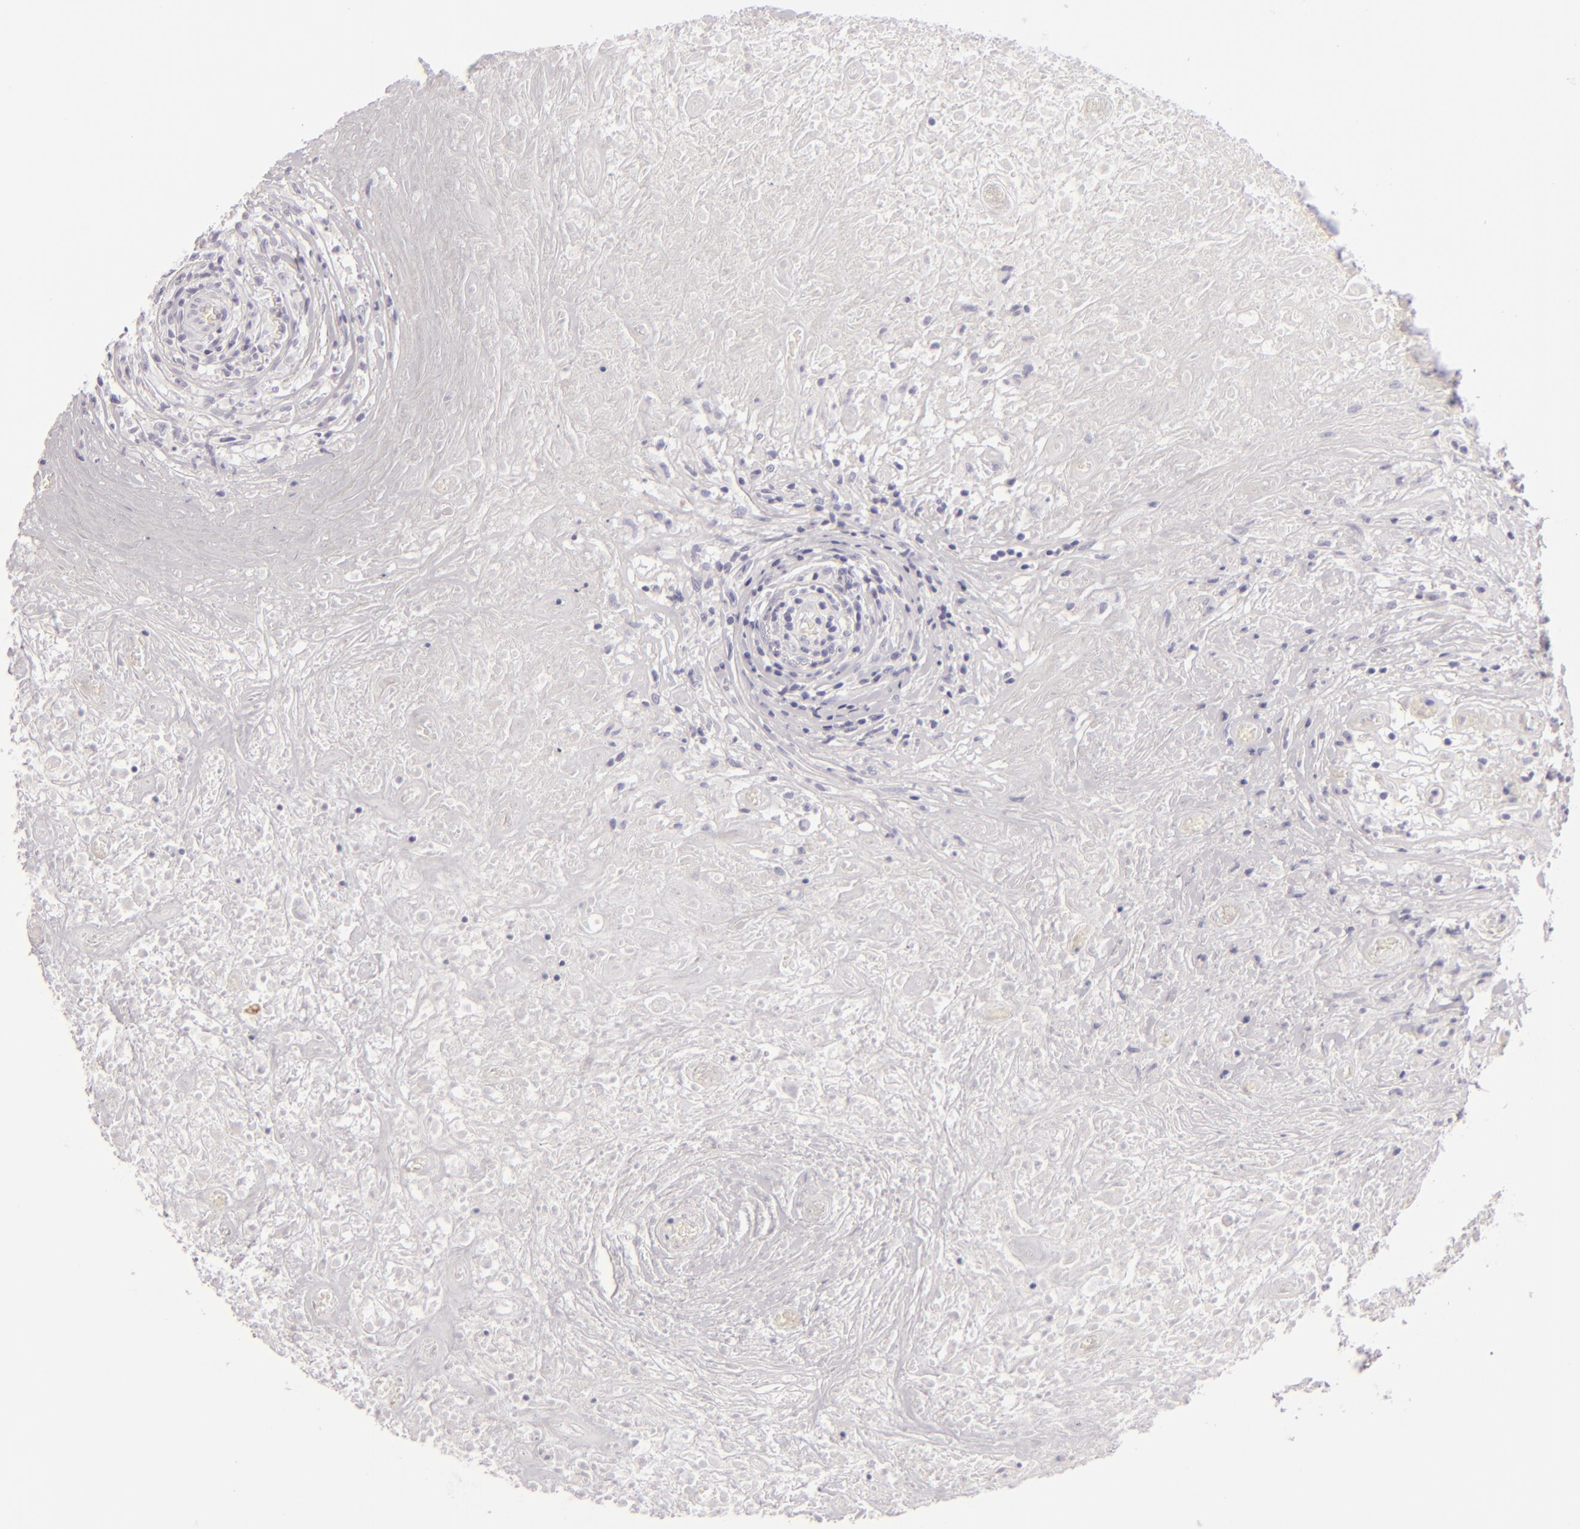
{"staining": {"intensity": "negative", "quantity": "none", "location": "none"}, "tissue": "lymphoma", "cell_type": "Tumor cells", "image_type": "cancer", "snomed": [{"axis": "morphology", "description": "Hodgkin's disease, NOS"}, {"axis": "topography", "description": "Lymph node"}], "caption": "Human Hodgkin's disease stained for a protein using immunohistochemistry demonstrates no positivity in tumor cells.", "gene": "F13A1", "patient": {"sex": "male", "age": 46}}